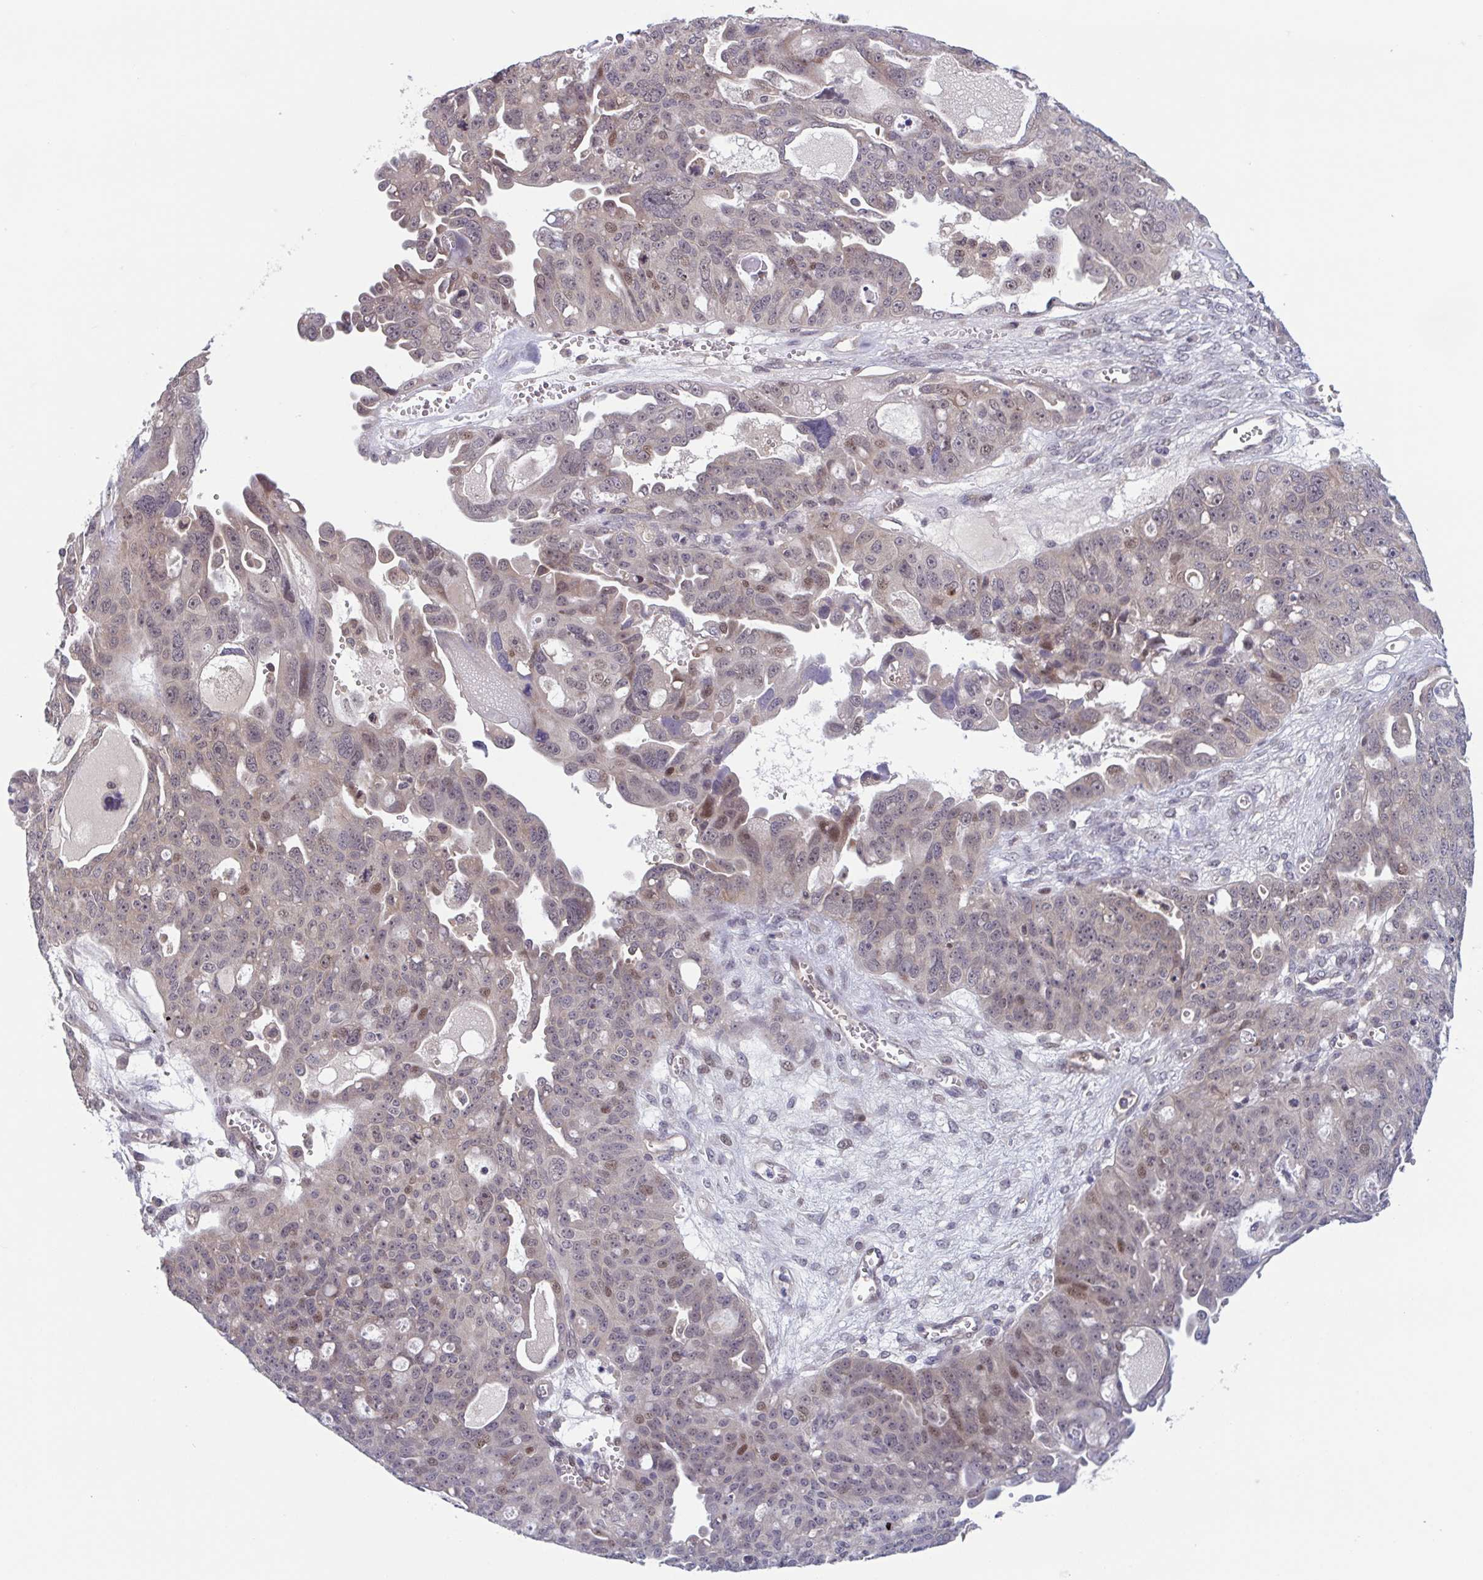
{"staining": {"intensity": "moderate", "quantity": "<25%", "location": "nuclear"}, "tissue": "ovarian cancer", "cell_type": "Tumor cells", "image_type": "cancer", "snomed": [{"axis": "morphology", "description": "Carcinoma, endometroid"}, {"axis": "topography", "description": "Ovary"}], "caption": "Protein staining of endometroid carcinoma (ovarian) tissue demonstrates moderate nuclear positivity in approximately <25% of tumor cells.", "gene": "RIOK1", "patient": {"sex": "female", "age": 70}}